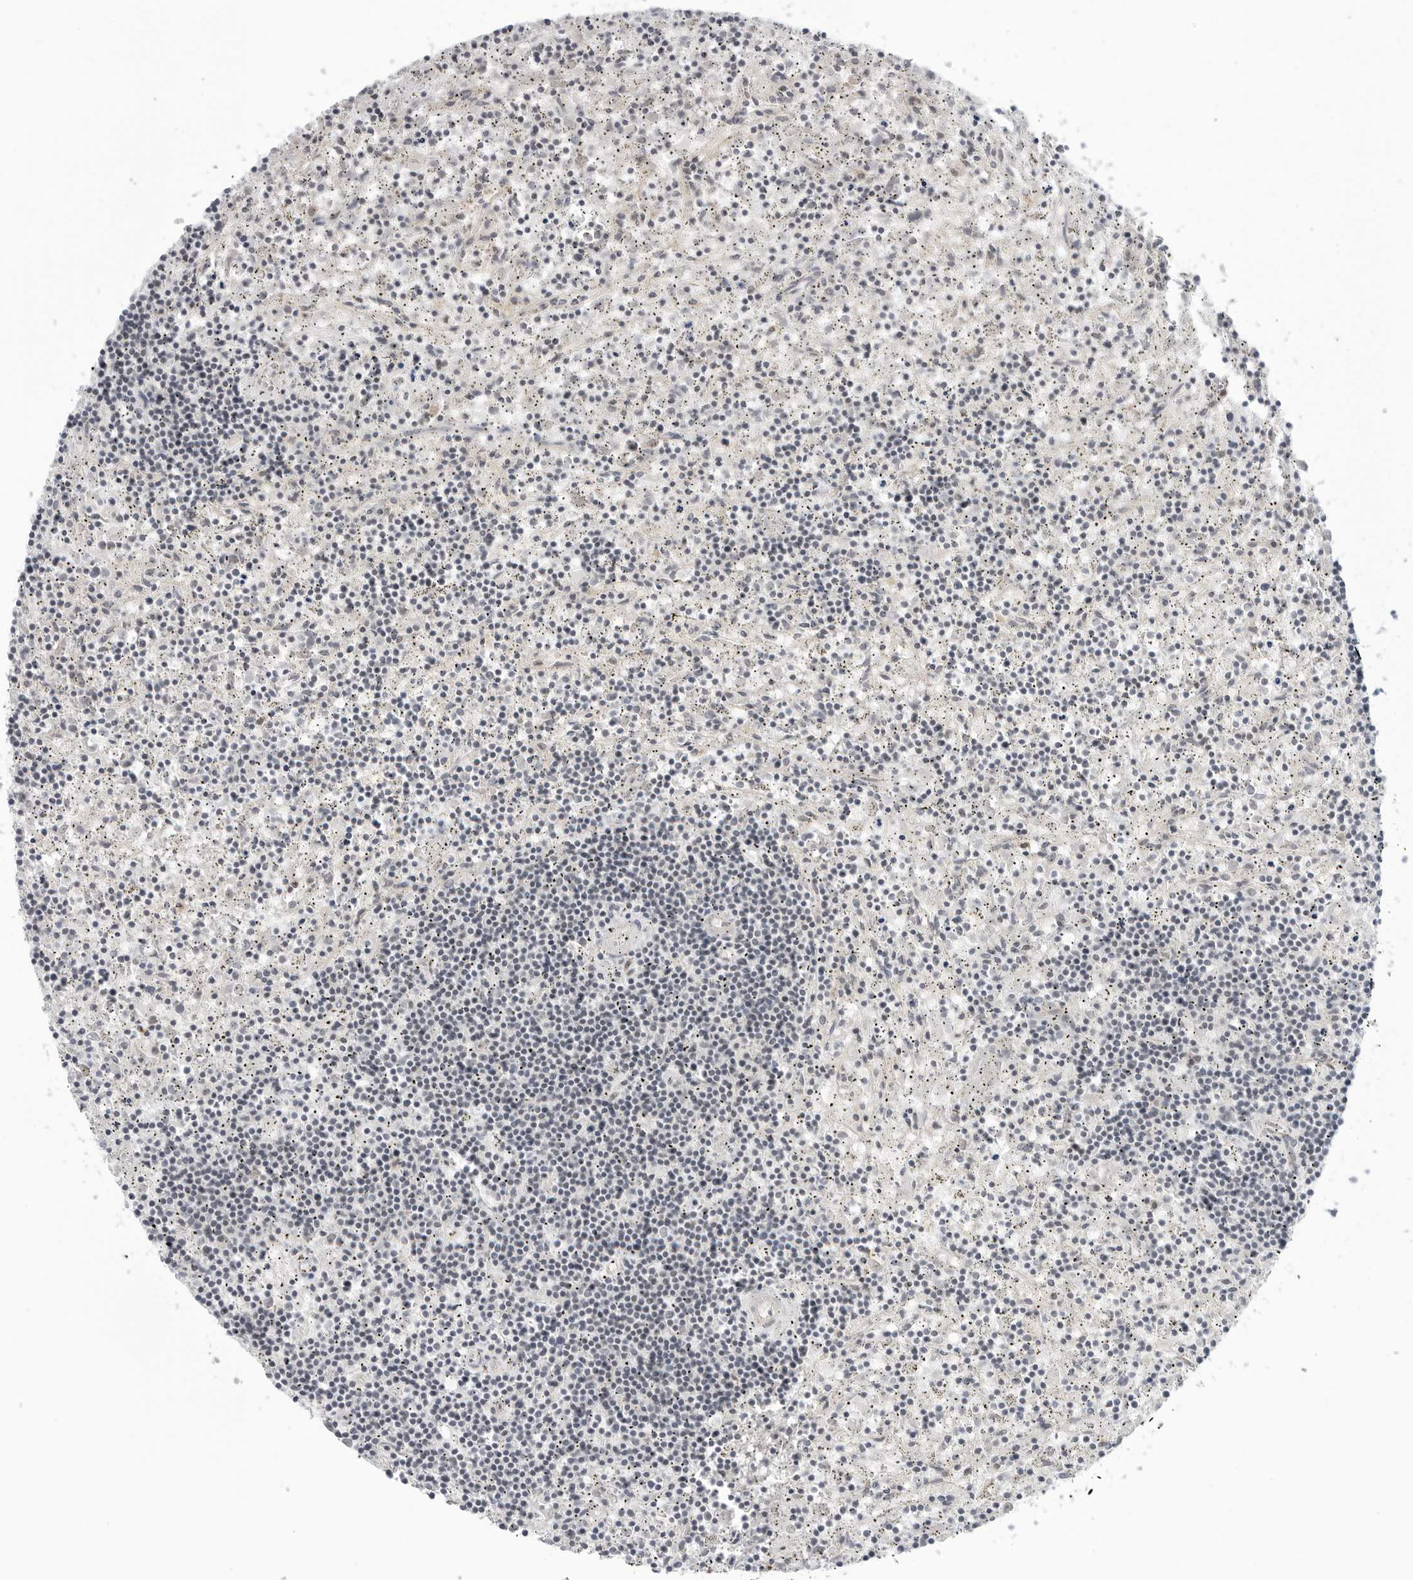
{"staining": {"intensity": "negative", "quantity": "none", "location": "none"}, "tissue": "lymphoma", "cell_type": "Tumor cells", "image_type": "cancer", "snomed": [{"axis": "morphology", "description": "Malignant lymphoma, non-Hodgkin's type, Low grade"}, {"axis": "topography", "description": "Spleen"}], "caption": "This is an immunohistochemistry histopathology image of human lymphoma. There is no staining in tumor cells.", "gene": "SUGCT", "patient": {"sex": "male", "age": 76}}